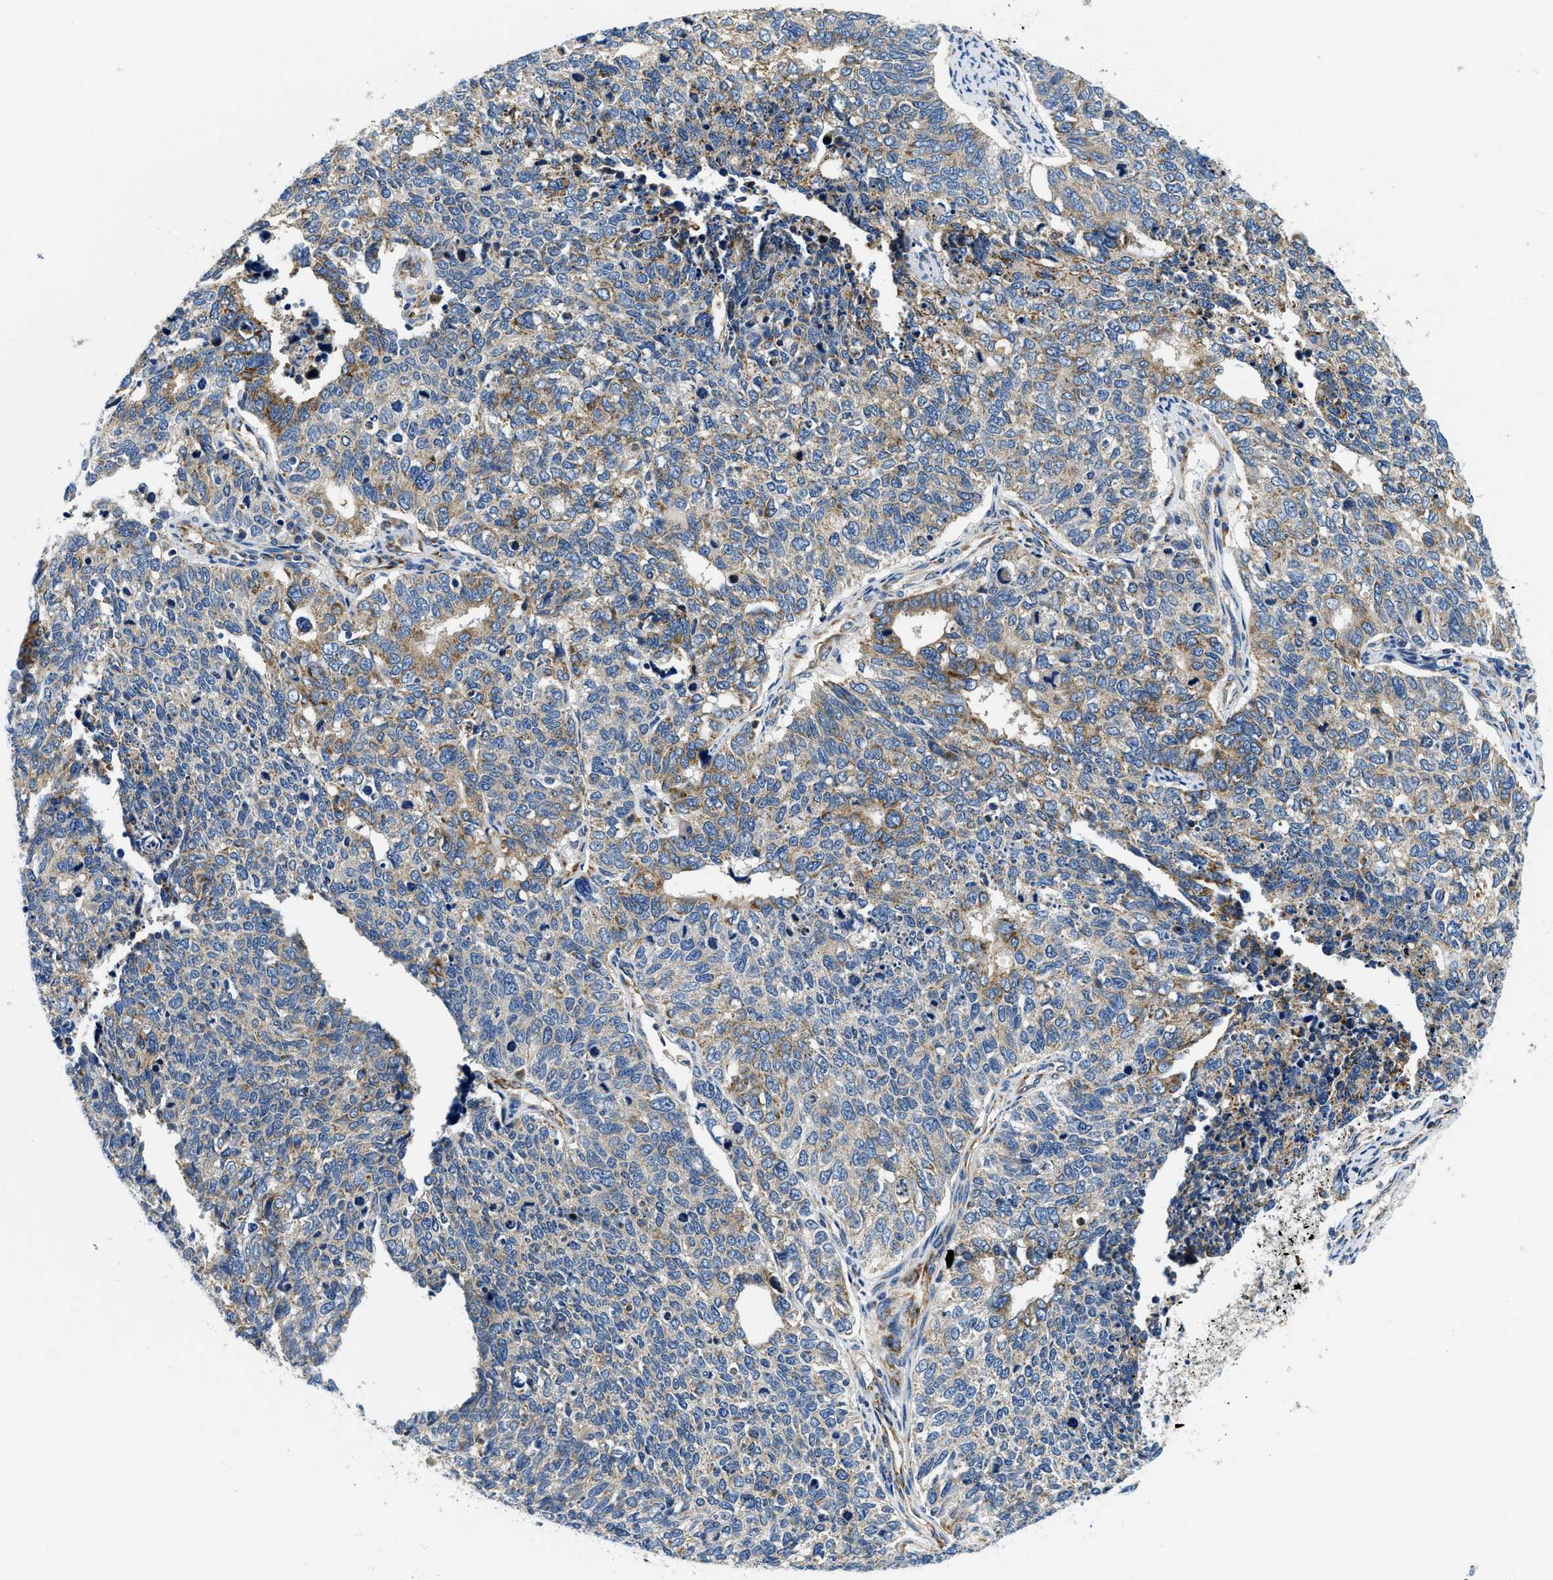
{"staining": {"intensity": "moderate", "quantity": "<25%", "location": "cytoplasmic/membranous"}, "tissue": "cervical cancer", "cell_type": "Tumor cells", "image_type": "cancer", "snomed": [{"axis": "morphology", "description": "Squamous cell carcinoma, NOS"}, {"axis": "topography", "description": "Cervix"}], "caption": "The image exhibits a brown stain indicating the presence of a protein in the cytoplasmic/membranous of tumor cells in squamous cell carcinoma (cervical).", "gene": "SAMD4B", "patient": {"sex": "female", "age": 63}}